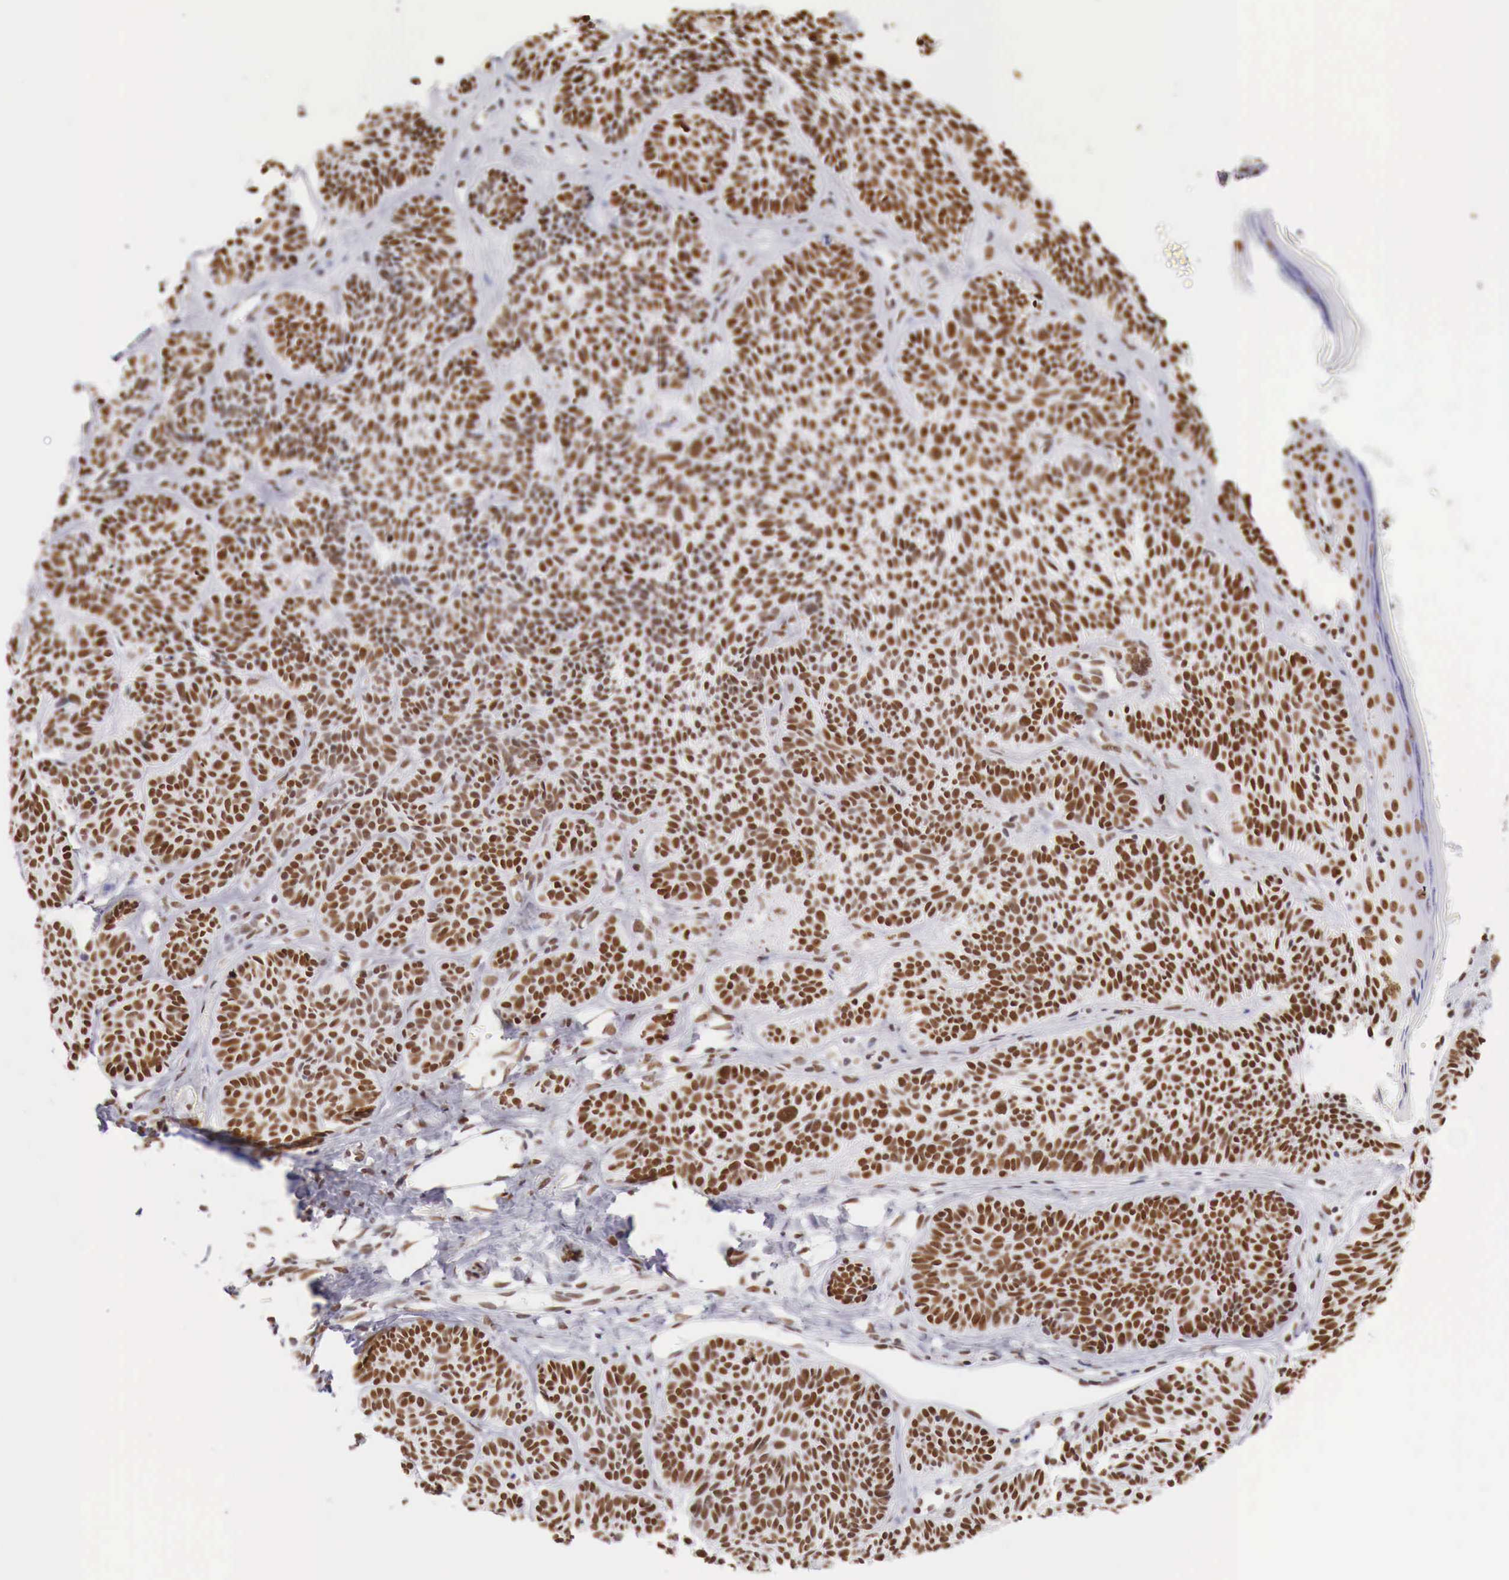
{"staining": {"intensity": "moderate", "quantity": ">75%", "location": "nuclear"}, "tissue": "skin cancer", "cell_type": "Tumor cells", "image_type": "cancer", "snomed": [{"axis": "morphology", "description": "Basal cell carcinoma"}, {"axis": "topography", "description": "Skin"}], "caption": "DAB (3,3'-diaminobenzidine) immunohistochemical staining of human skin basal cell carcinoma demonstrates moderate nuclear protein staining in about >75% of tumor cells. The protein is shown in brown color, while the nuclei are stained blue.", "gene": "PHF14", "patient": {"sex": "female", "age": 62}}